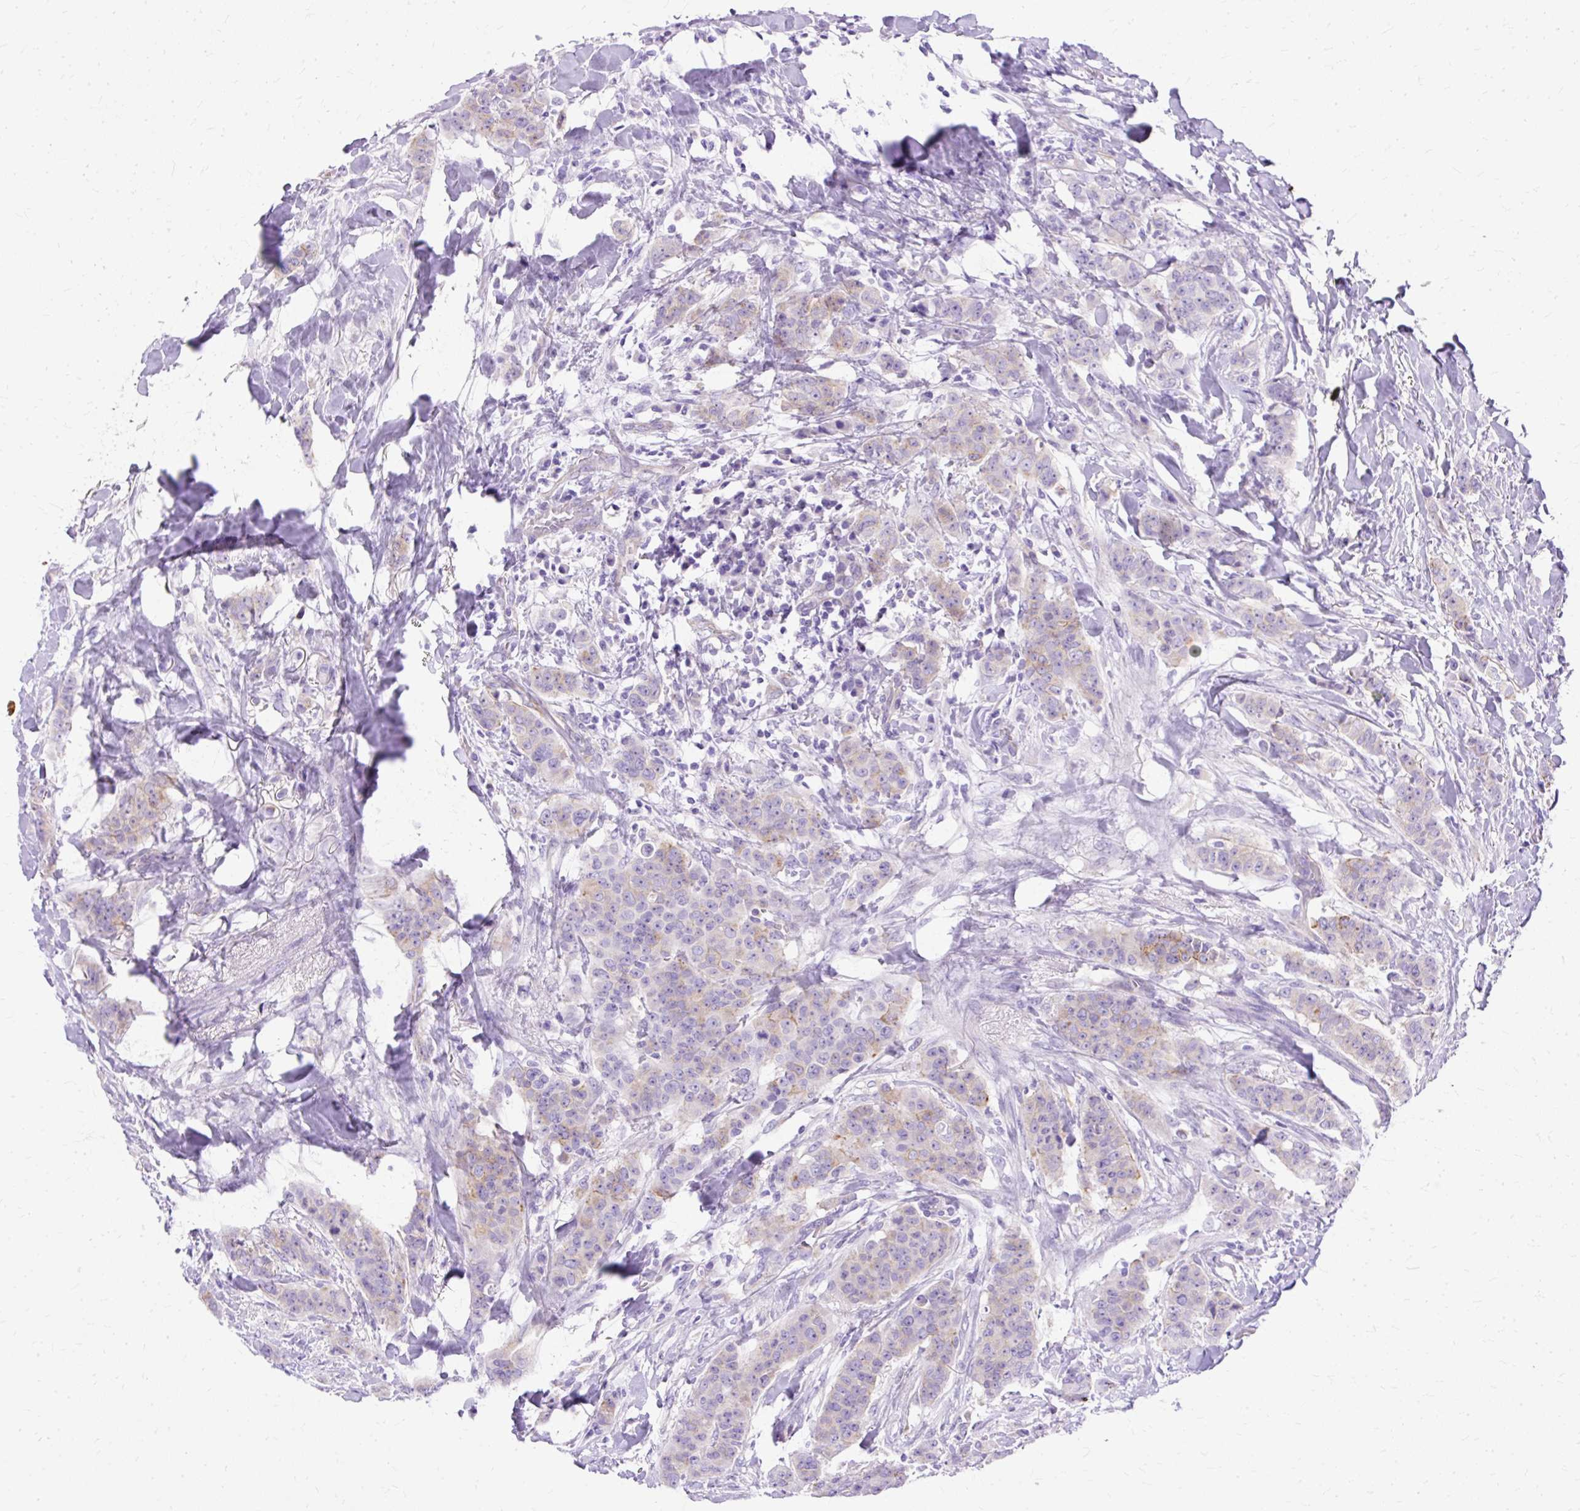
{"staining": {"intensity": "weak", "quantity": "25%-75%", "location": "cytoplasmic/membranous"}, "tissue": "breast cancer", "cell_type": "Tumor cells", "image_type": "cancer", "snomed": [{"axis": "morphology", "description": "Duct carcinoma"}, {"axis": "topography", "description": "Breast"}], "caption": "This histopathology image demonstrates intraductal carcinoma (breast) stained with immunohistochemistry (IHC) to label a protein in brown. The cytoplasmic/membranous of tumor cells show weak positivity for the protein. Nuclei are counter-stained blue.", "gene": "MYO6", "patient": {"sex": "female", "age": 40}}